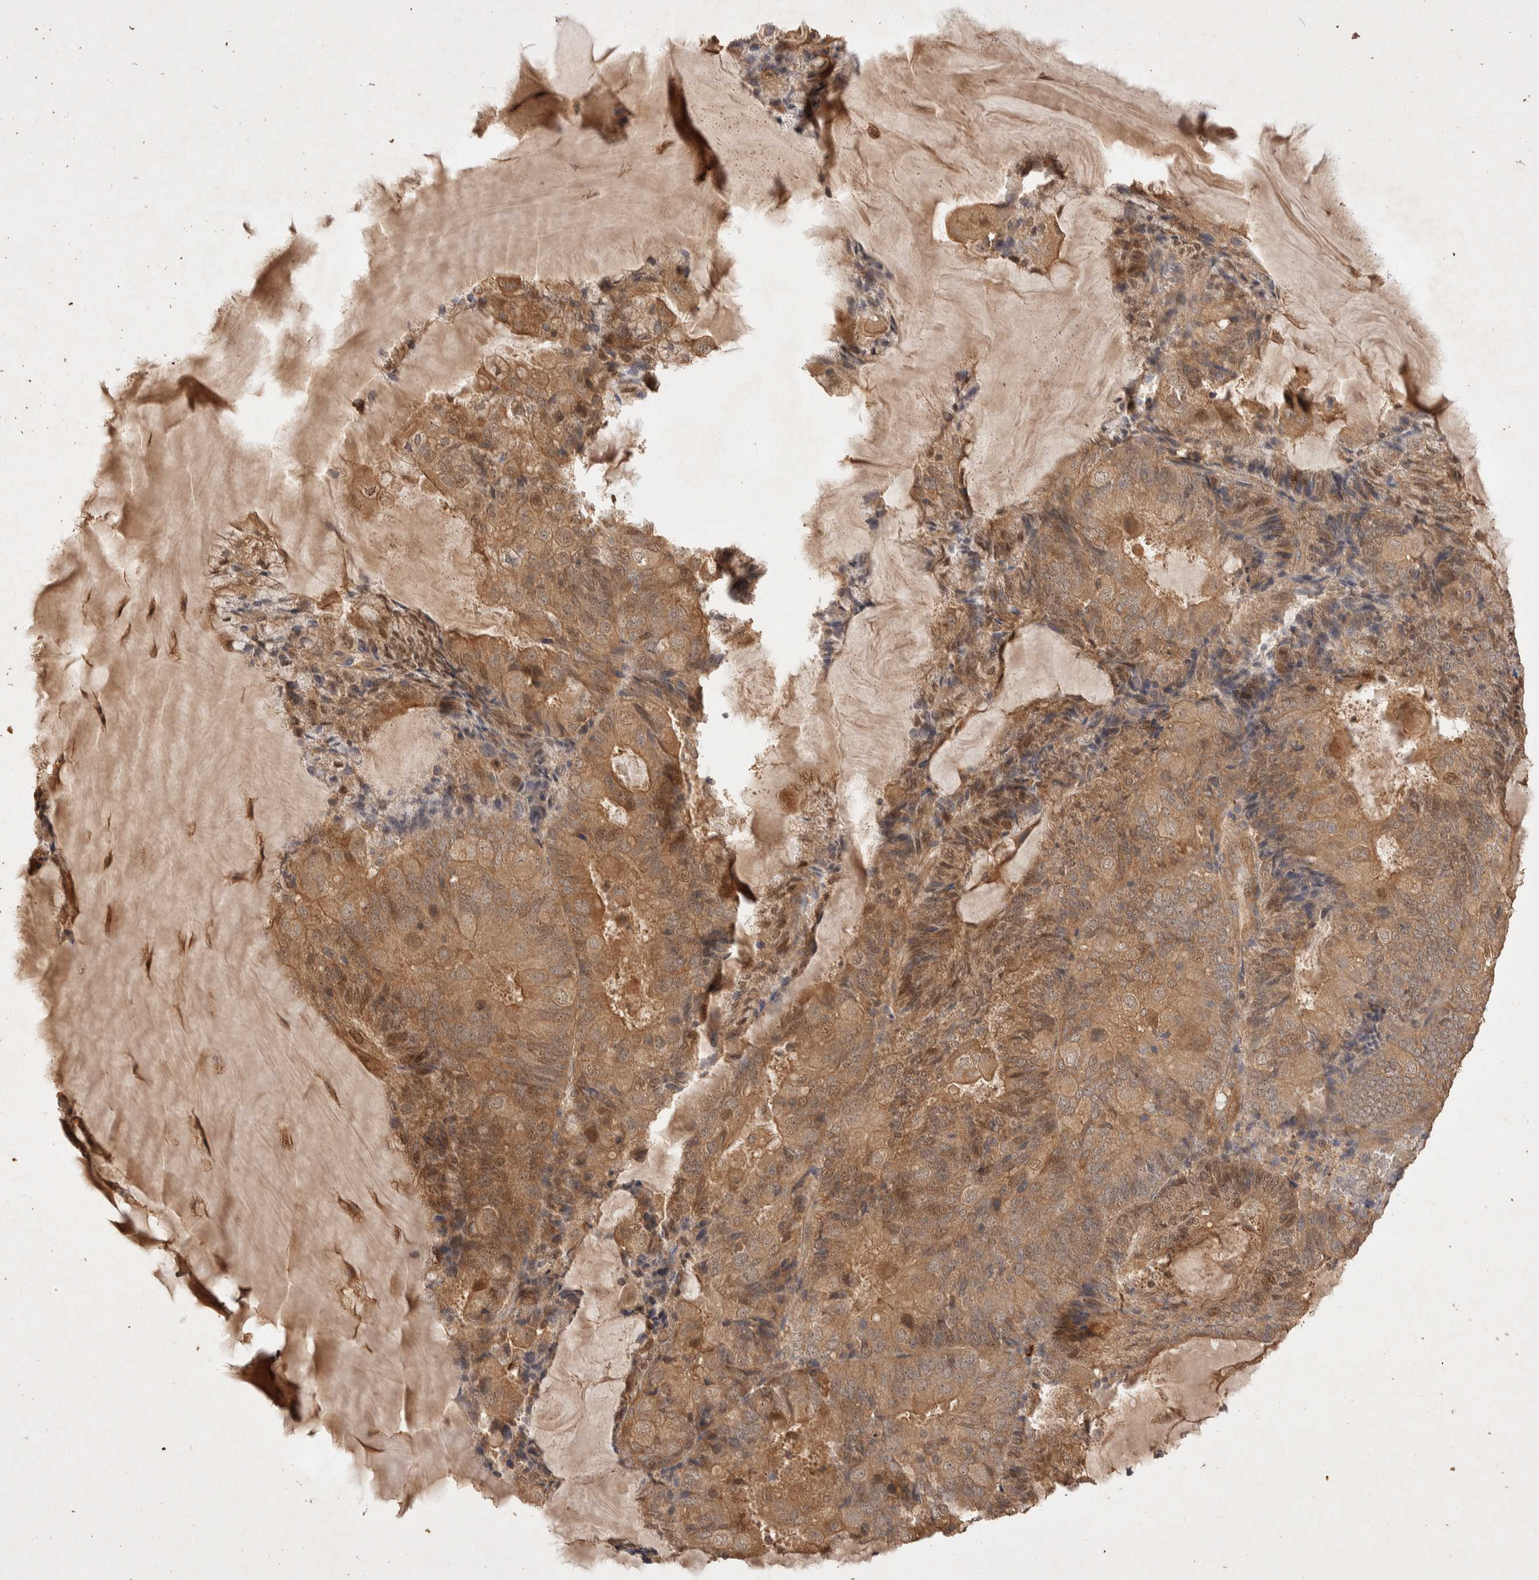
{"staining": {"intensity": "moderate", "quantity": ">75%", "location": "cytoplasmic/membranous,nuclear"}, "tissue": "endometrial cancer", "cell_type": "Tumor cells", "image_type": "cancer", "snomed": [{"axis": "morphology", "description": "Adenocarcinoma, NOS"}, {"axis": "topography", "description": "Endometrium"}], "caption": "IHC micrograph of endometrial cancer (adenocarcinoma) stained for a protein (brown), which displays medium levels of moderate cytoplasmic/membranous and nuclear positivity in approximately >75% of tumor cells.", "gene": "NSMAF", "patient": {"sex": "female", "age": 81}}